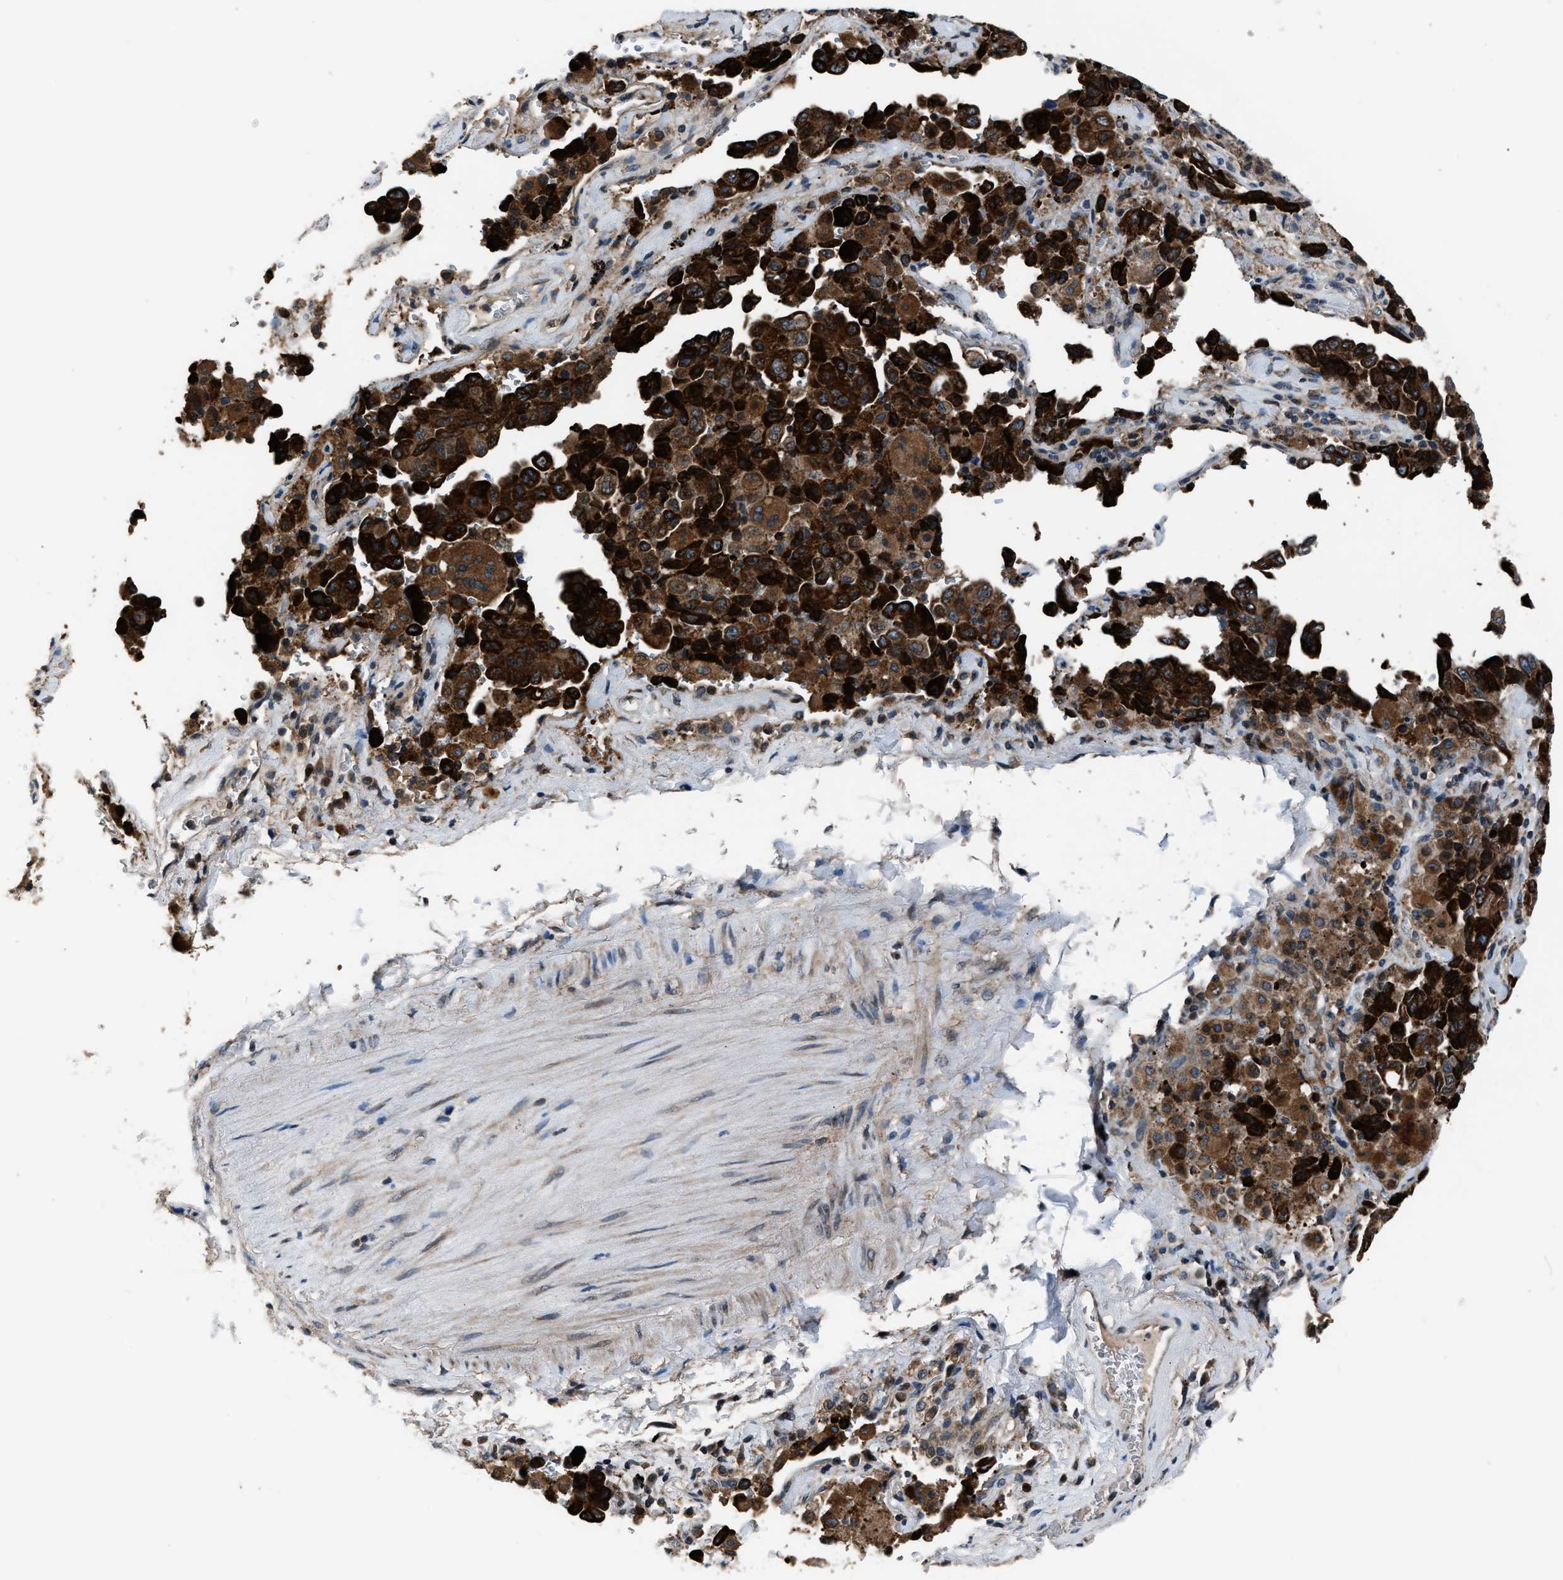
{"staining": {"intensity": "strong", "quantity": ">75%", "location": "cytoplasmic/membranous"}, "tissue": "lung cancer", "cell_type": "Tumor cells", "image_type": "cancer", "snomed": [{"axis": "morphology", "description": "Adenocarcinoma, NOS"}, {"axis": "topography", "description": "Lung"}], "caption": "This histopathology image exhibits immunohistochemistry staining of adenocarcinoma (lung), with high strong cytoplasmic/membranous positivity in about >75% of tumor cells.", "gene": "TNRC18", "patient": {"sex": "female", "age": 51}}